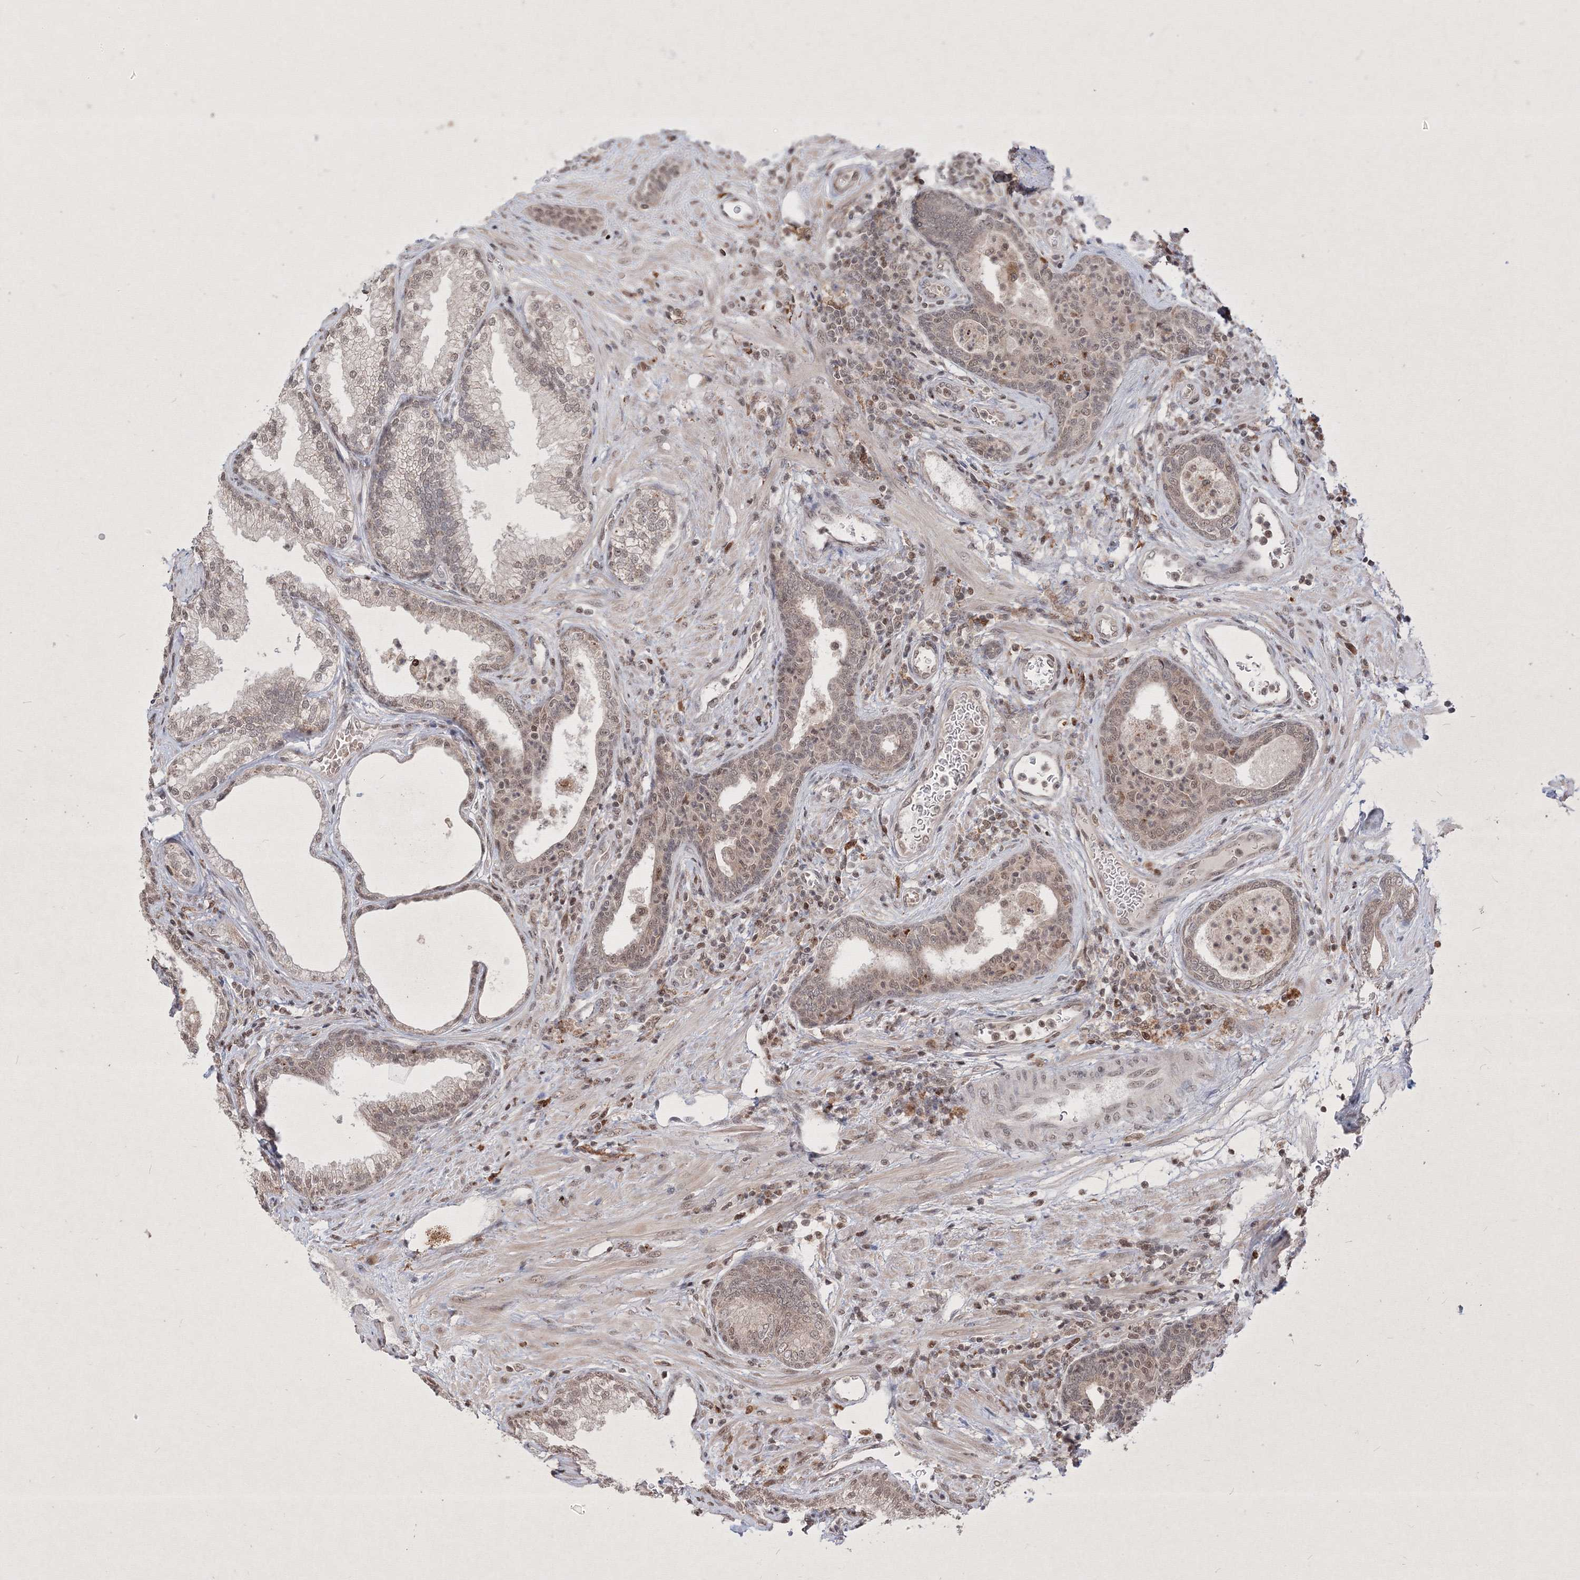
{"staining": {"intensity": "weak", "quantity": ">75%", "location": "nuclear"}, "tissue": "prostate", "cell_type": "Glandular cells", "image_type": "normal", "snomed": [{"axis": "morphology", "description": "Normal tissue, NOS"}, {"axis": "topography", "description": "Prostate"}], "caption": "A high-resolution histopathology image shows IHC staining of benign prostate, which demonstrates weak nuclear positivity in about >75% of glandular cells.", "gene": "TAB1", "patient": {"sex": "male", "age": 76}}